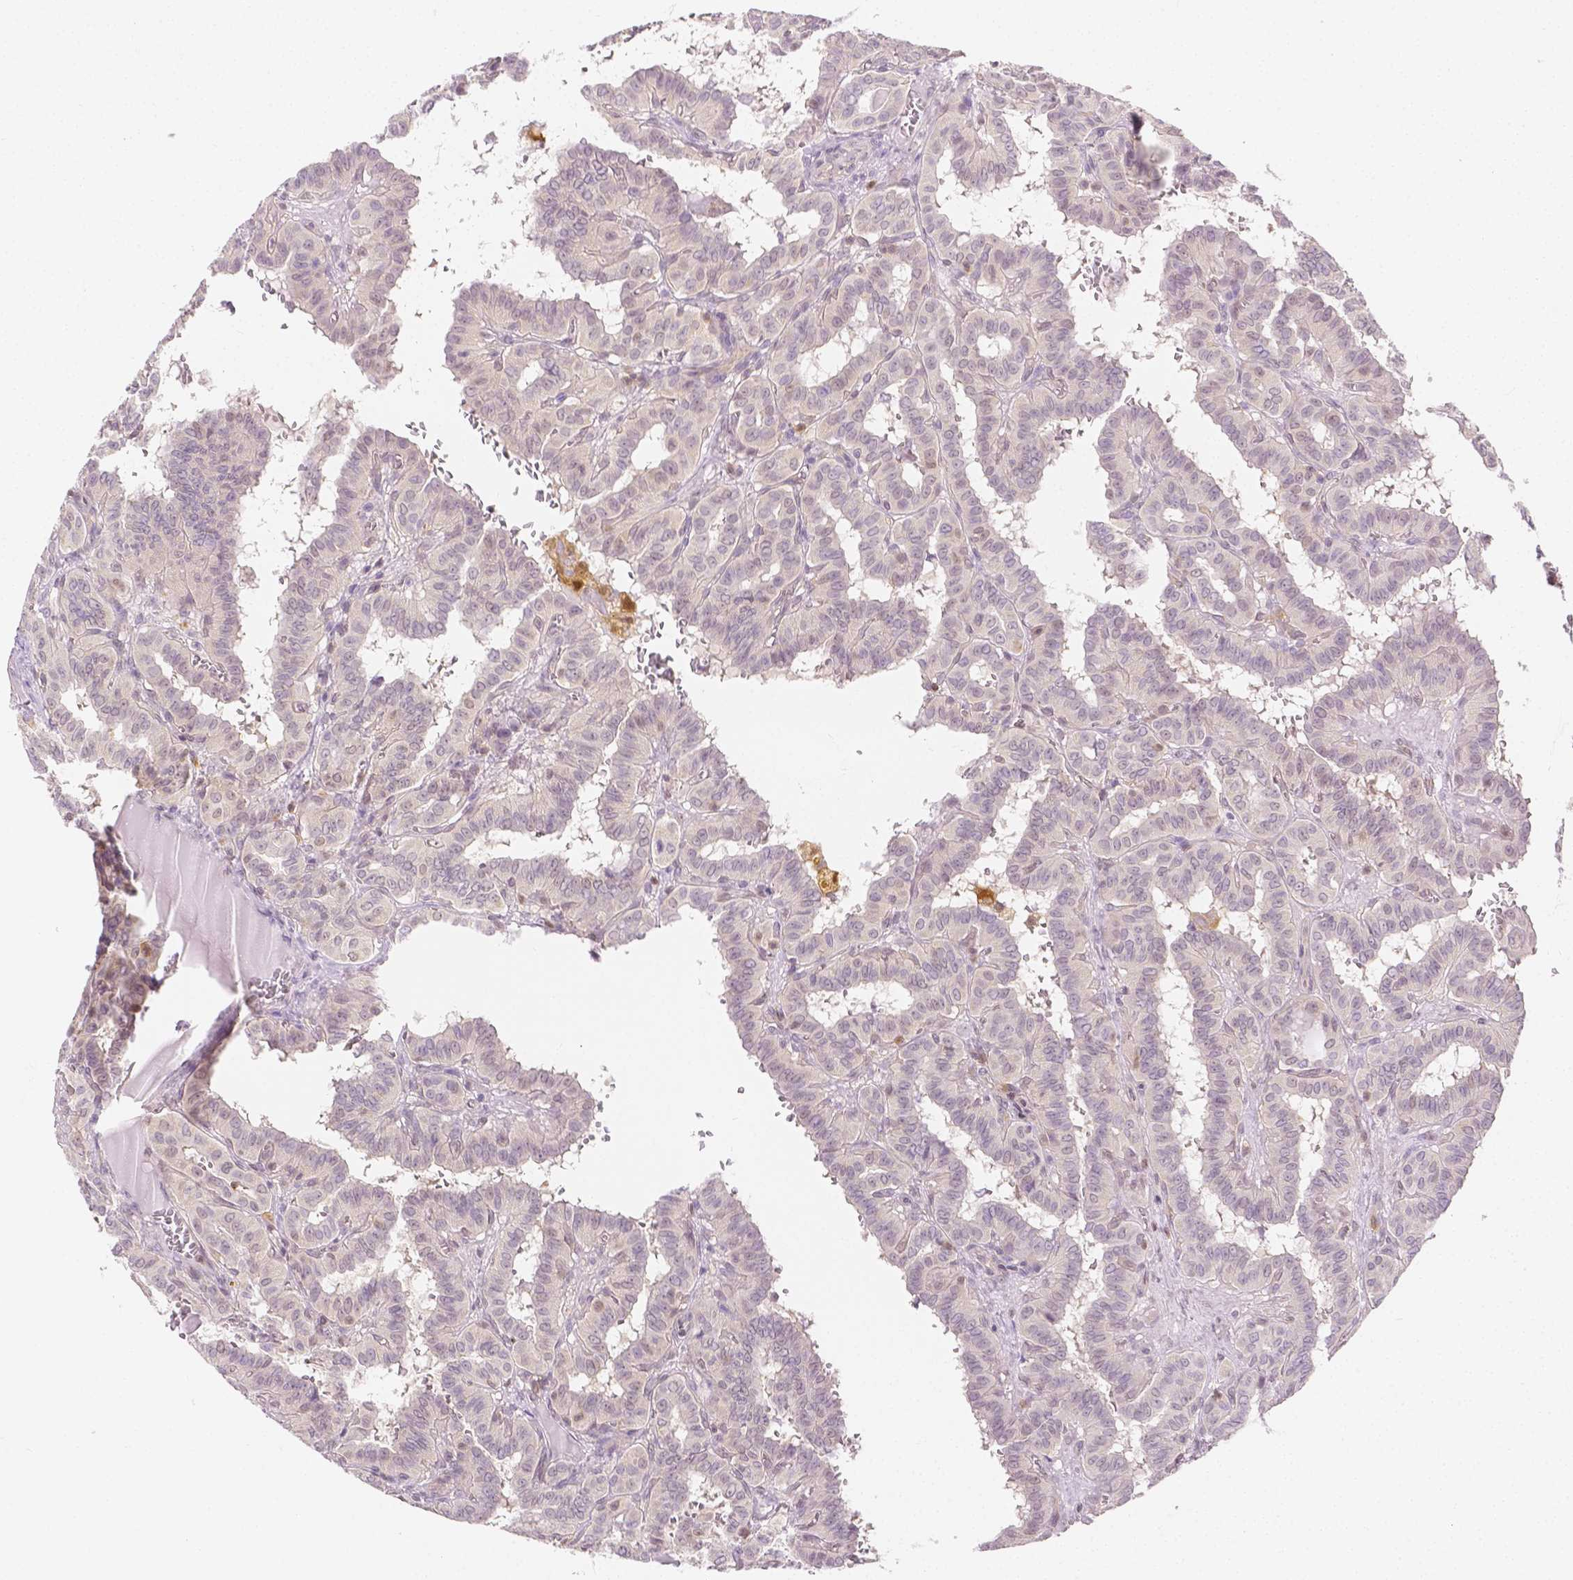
{"staining": {"intensity": "negative", "quantity": "none", "location": "none"}, "tissue": "thyroid cancer", "cell_type": "Tumor cells", "image_type": "cancer", "snomed": [{"axis": "morphology", "description": "Papillary adenocarcinoma, NOS"}, {"axis": "topography", "description": "Thyroid gland"}], "caption": "This photomicrograph is of papillary adenocarcinoma (thyroid) stained with immunohistochemistry to label a protein in brown with the nuclei are counter-stained blue. There is no positivity in tumor cells.", "gene": "SGTB", "patient": {"sex": "female", "age": 21}}